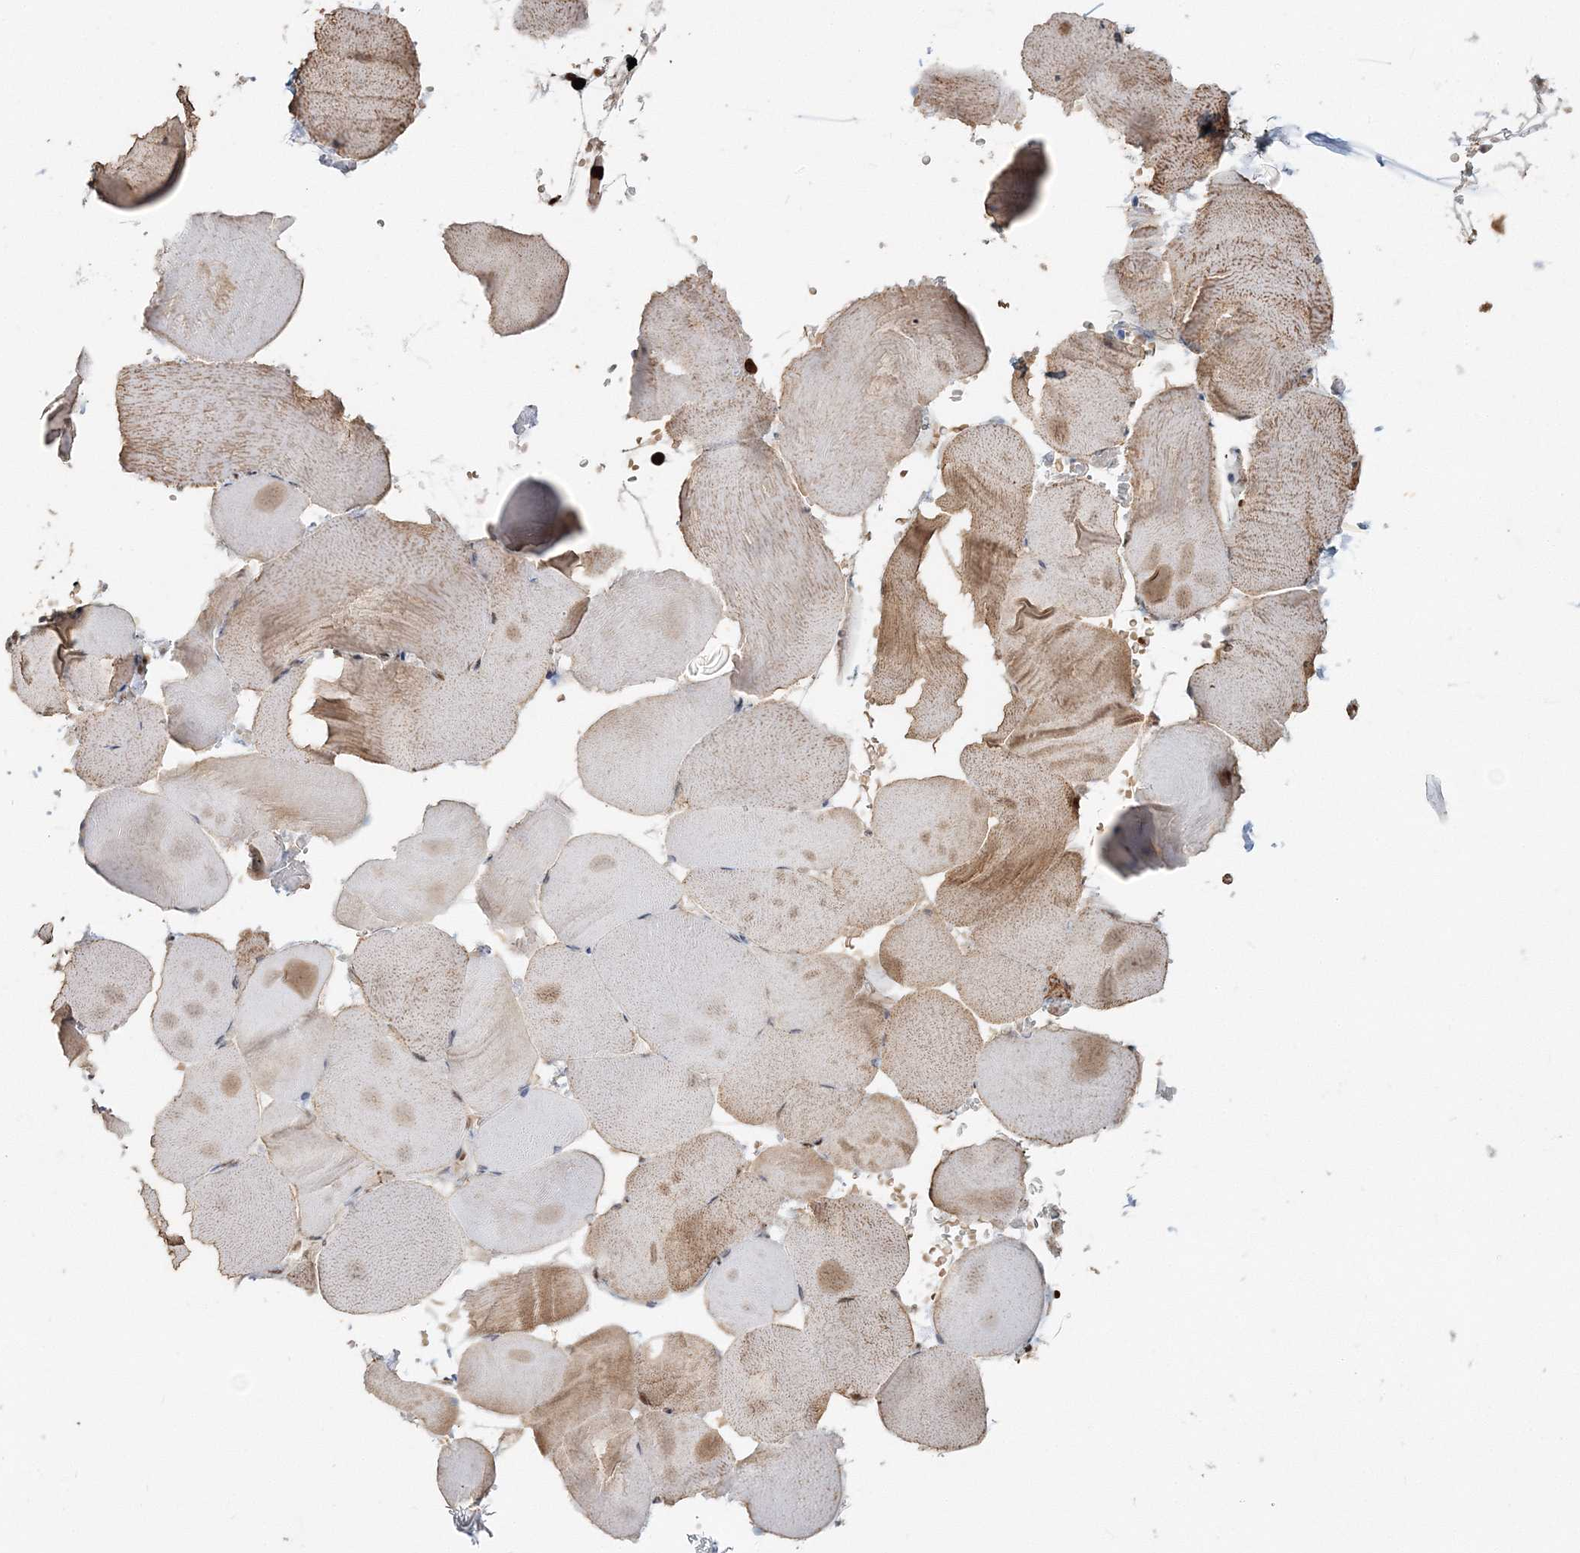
{"staining": {"intensity": "moderate", "quantity": ">75%", "location": "cytoplasmic/membranous,nuclear"}, "tissue": "skeletal muscle", "cell_type": "Myocytes", "image_type": "normal", "snomed": [{"axis": "morphology", "description": "Normal tissue, NOS"}, {"axis": "topography", "description": "Skeletal muscle"}, {"axis": "topography", "description": "Parathyroid gland"}], "caption": "This photomicrograph reveals immunohistochemistry (IHC) staining of normal skeletal muscle, with medium moderate cytoplasmic/membranous,nuclear staining in approximately >75% of myocytes.", "gene": "ENSG00000290315", "patient": {"sex": "female", "age": 37}}